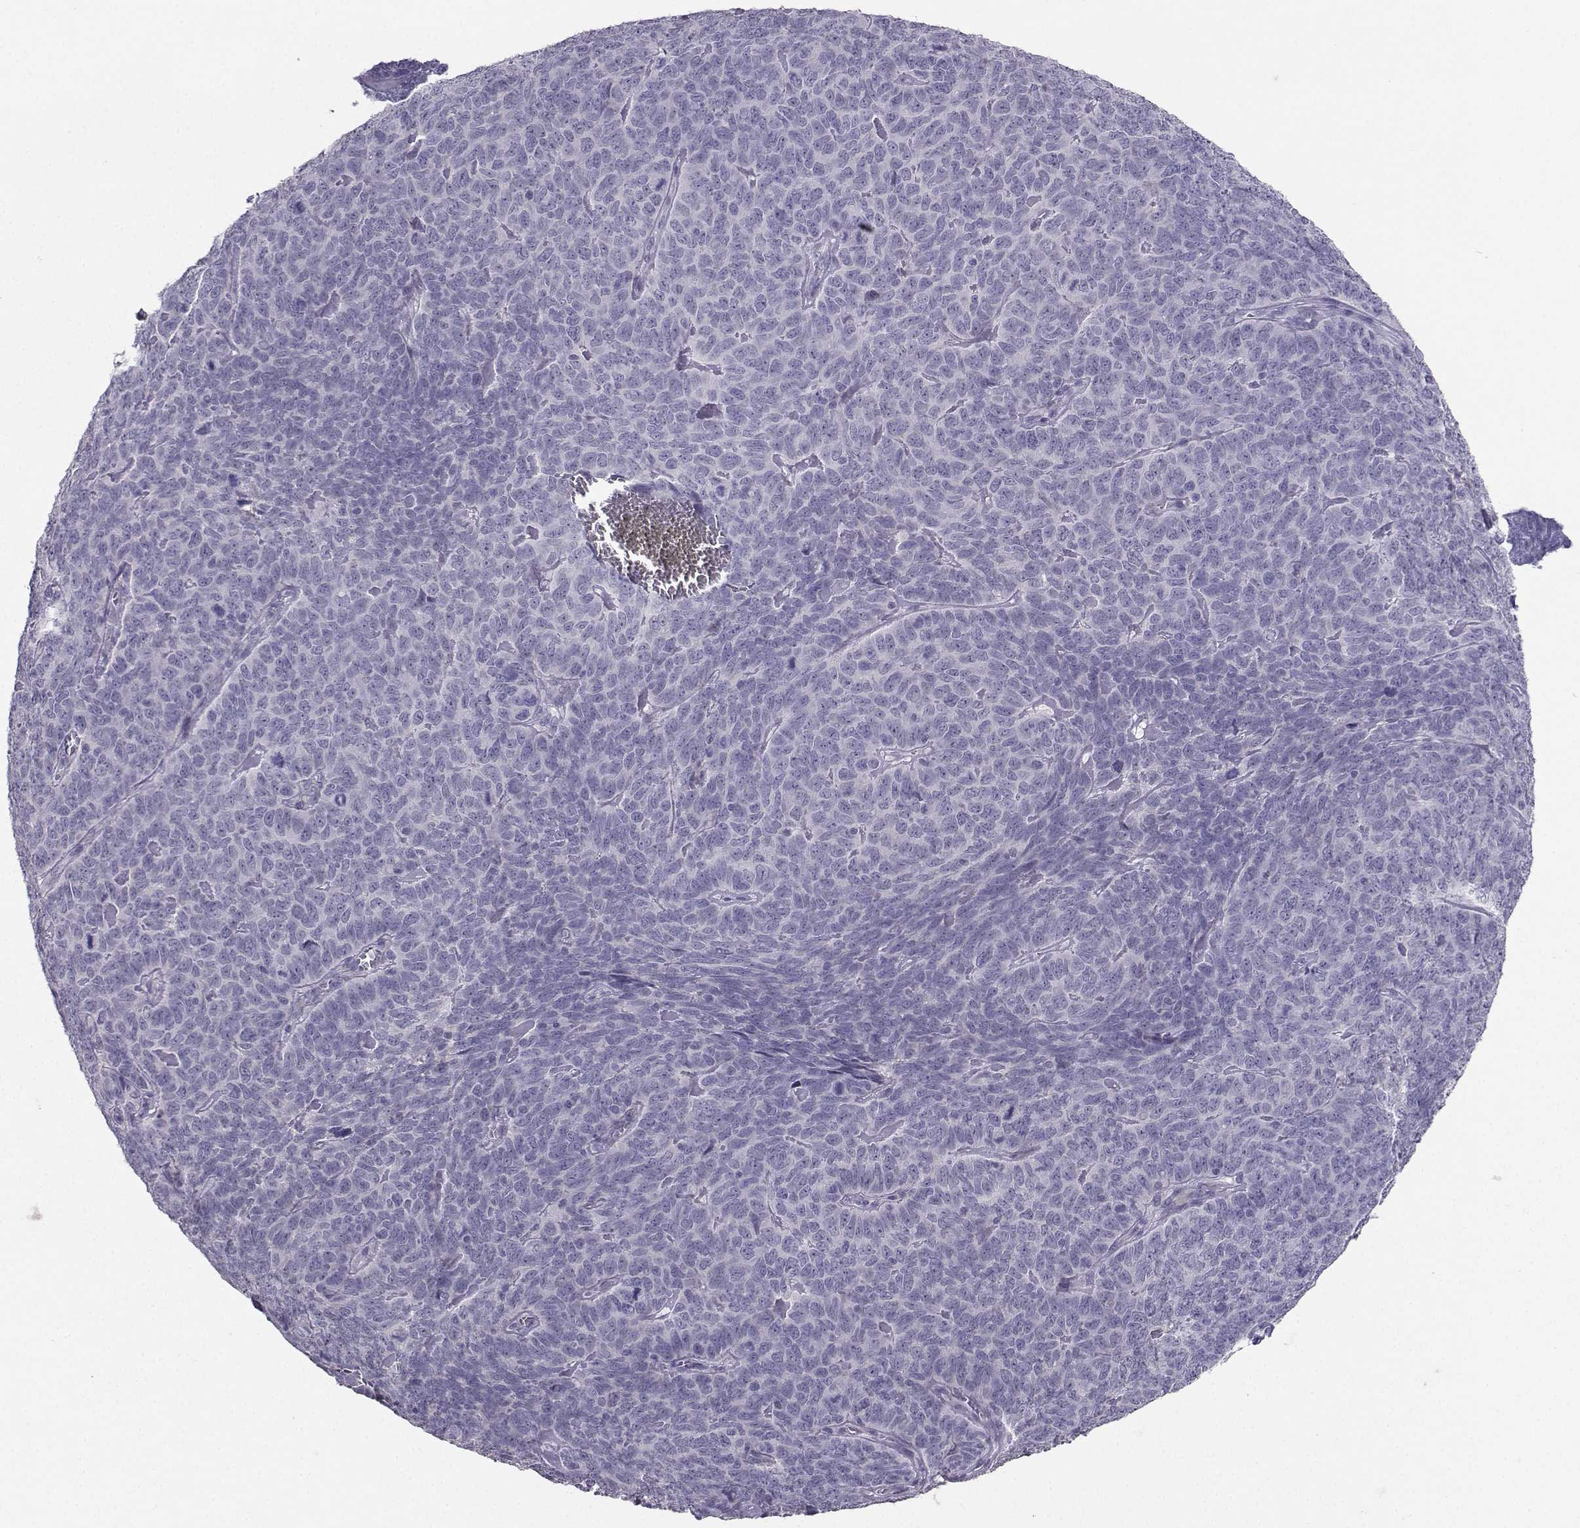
{"staining": {"intensity": "negative", "quantity": "none", "location": "none"}, "tissue": "skin cancer", "cell_type": "Tumor cells", "image_type": "cancer", "snomed": [{"axis": "morphology", "description": "Squamous cell carcinoma, NOS"}, {"axis": "topography", "description": "Skin"}, {"axis": "topography", "description": "Anal"}], "caption": "Immunohistochemical staining of human skin cancer shows no significant staining in tumor cells. Nuclei are stained in blue.", "gene": "CARTPT", "patient": {"sex": "female", "age": 51}}